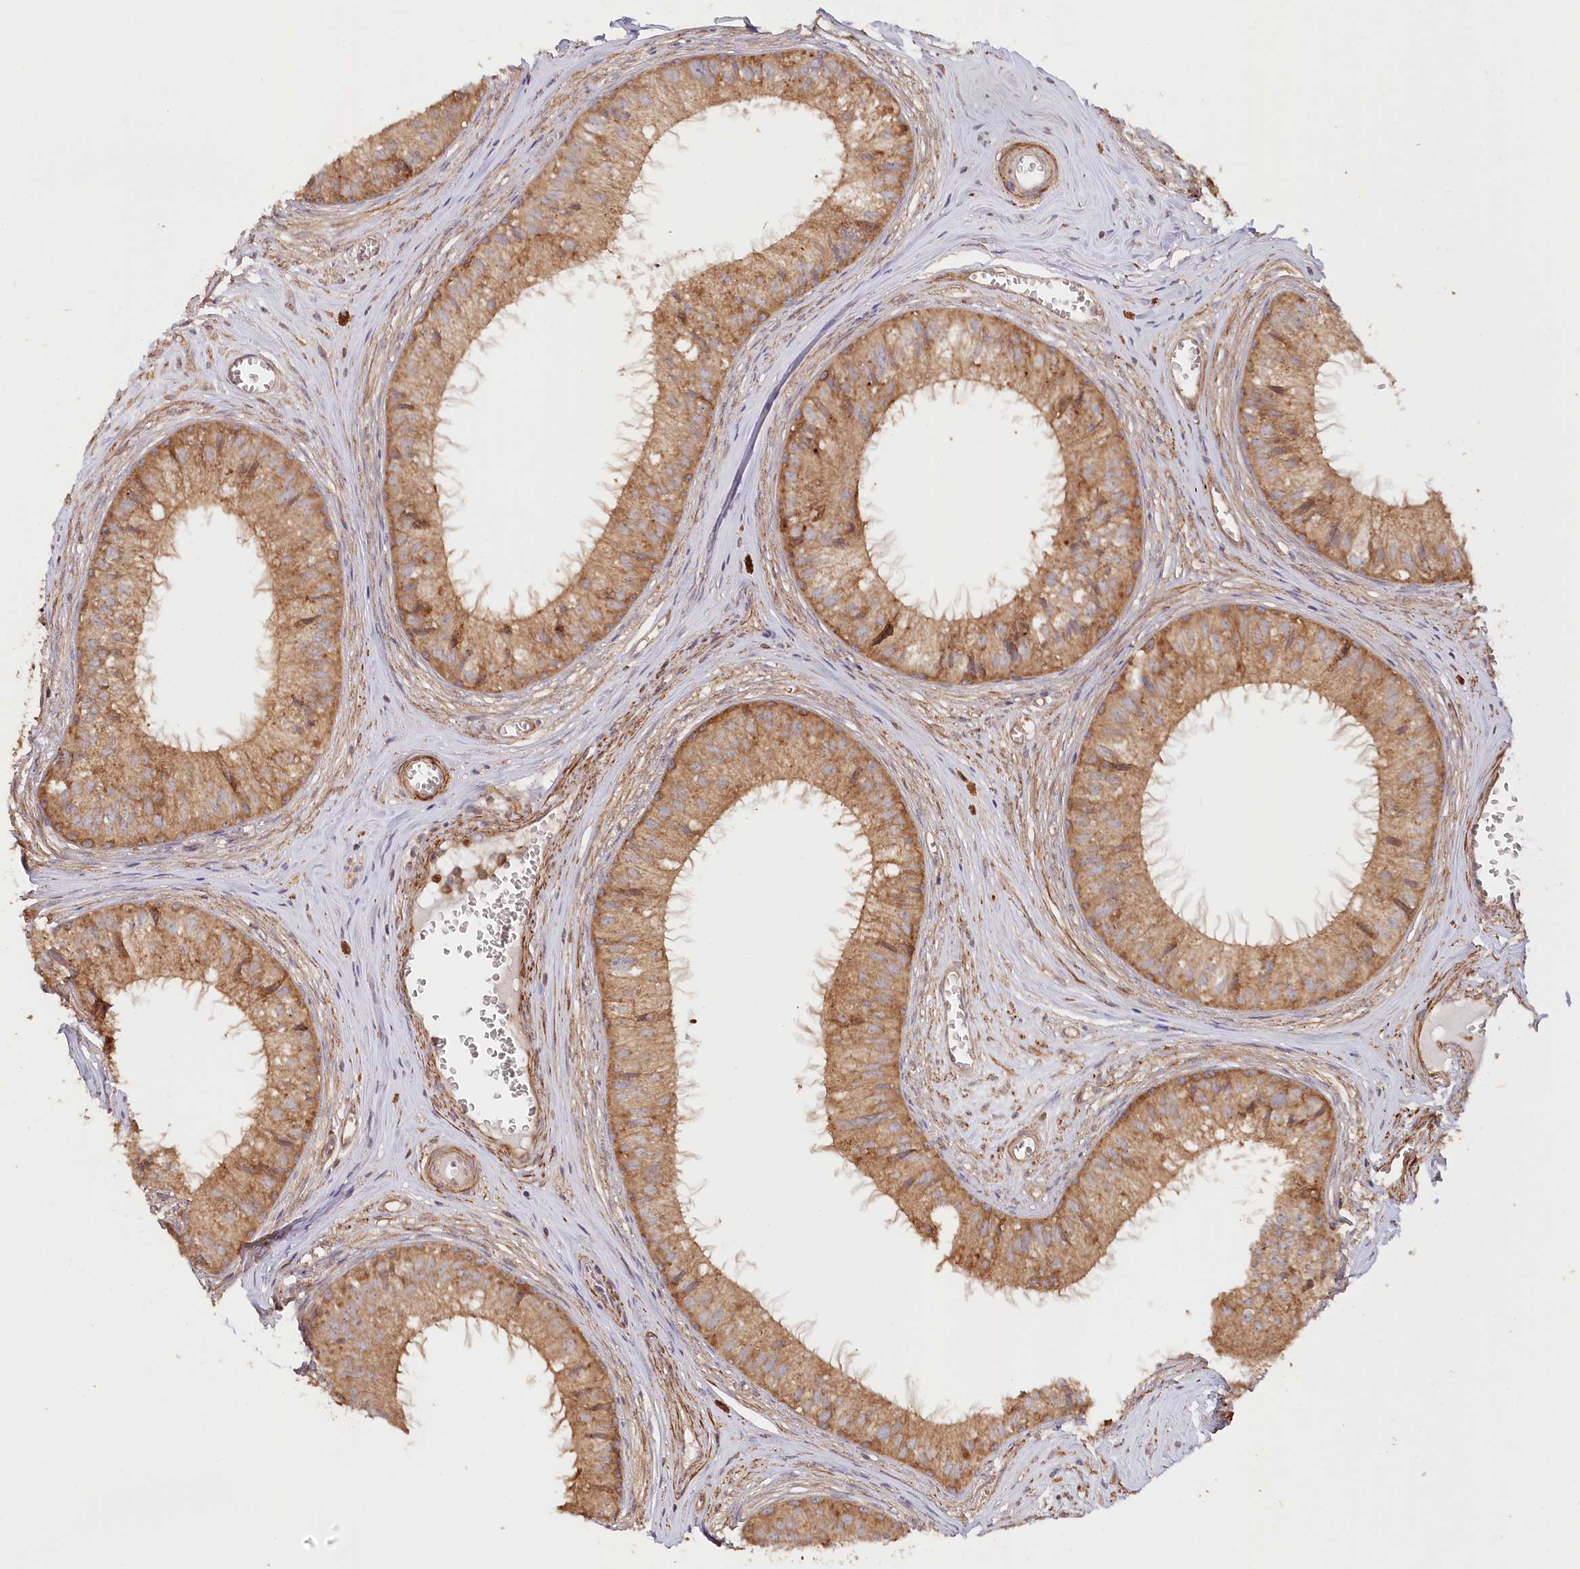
{"staining": {"intensity": "strong", "quantity": ">75%", "location": "cytoplasmic/membranous"}, "tissue": "epididymis", "cell_type": "Glandular cells", "image_type": "normal", "snomed": [{"axis": "morphology", "description": "Normal tissue, NOS"}, {"axis": "topography", "description": "Epididymis"}], "caption": "Normal epididymis displays strong cytoplasmic/membranous expression in approximately >75% of glandular cells The staining was performed using DAB (3,3'-diaminobenzidine) to visualize the protein expression in brown, while the nuclei were stained in blue with hematoxylin (Magnification: 20x)..", "gene": "PAIP2", "patient": {"sex": "male", "age": 36}}